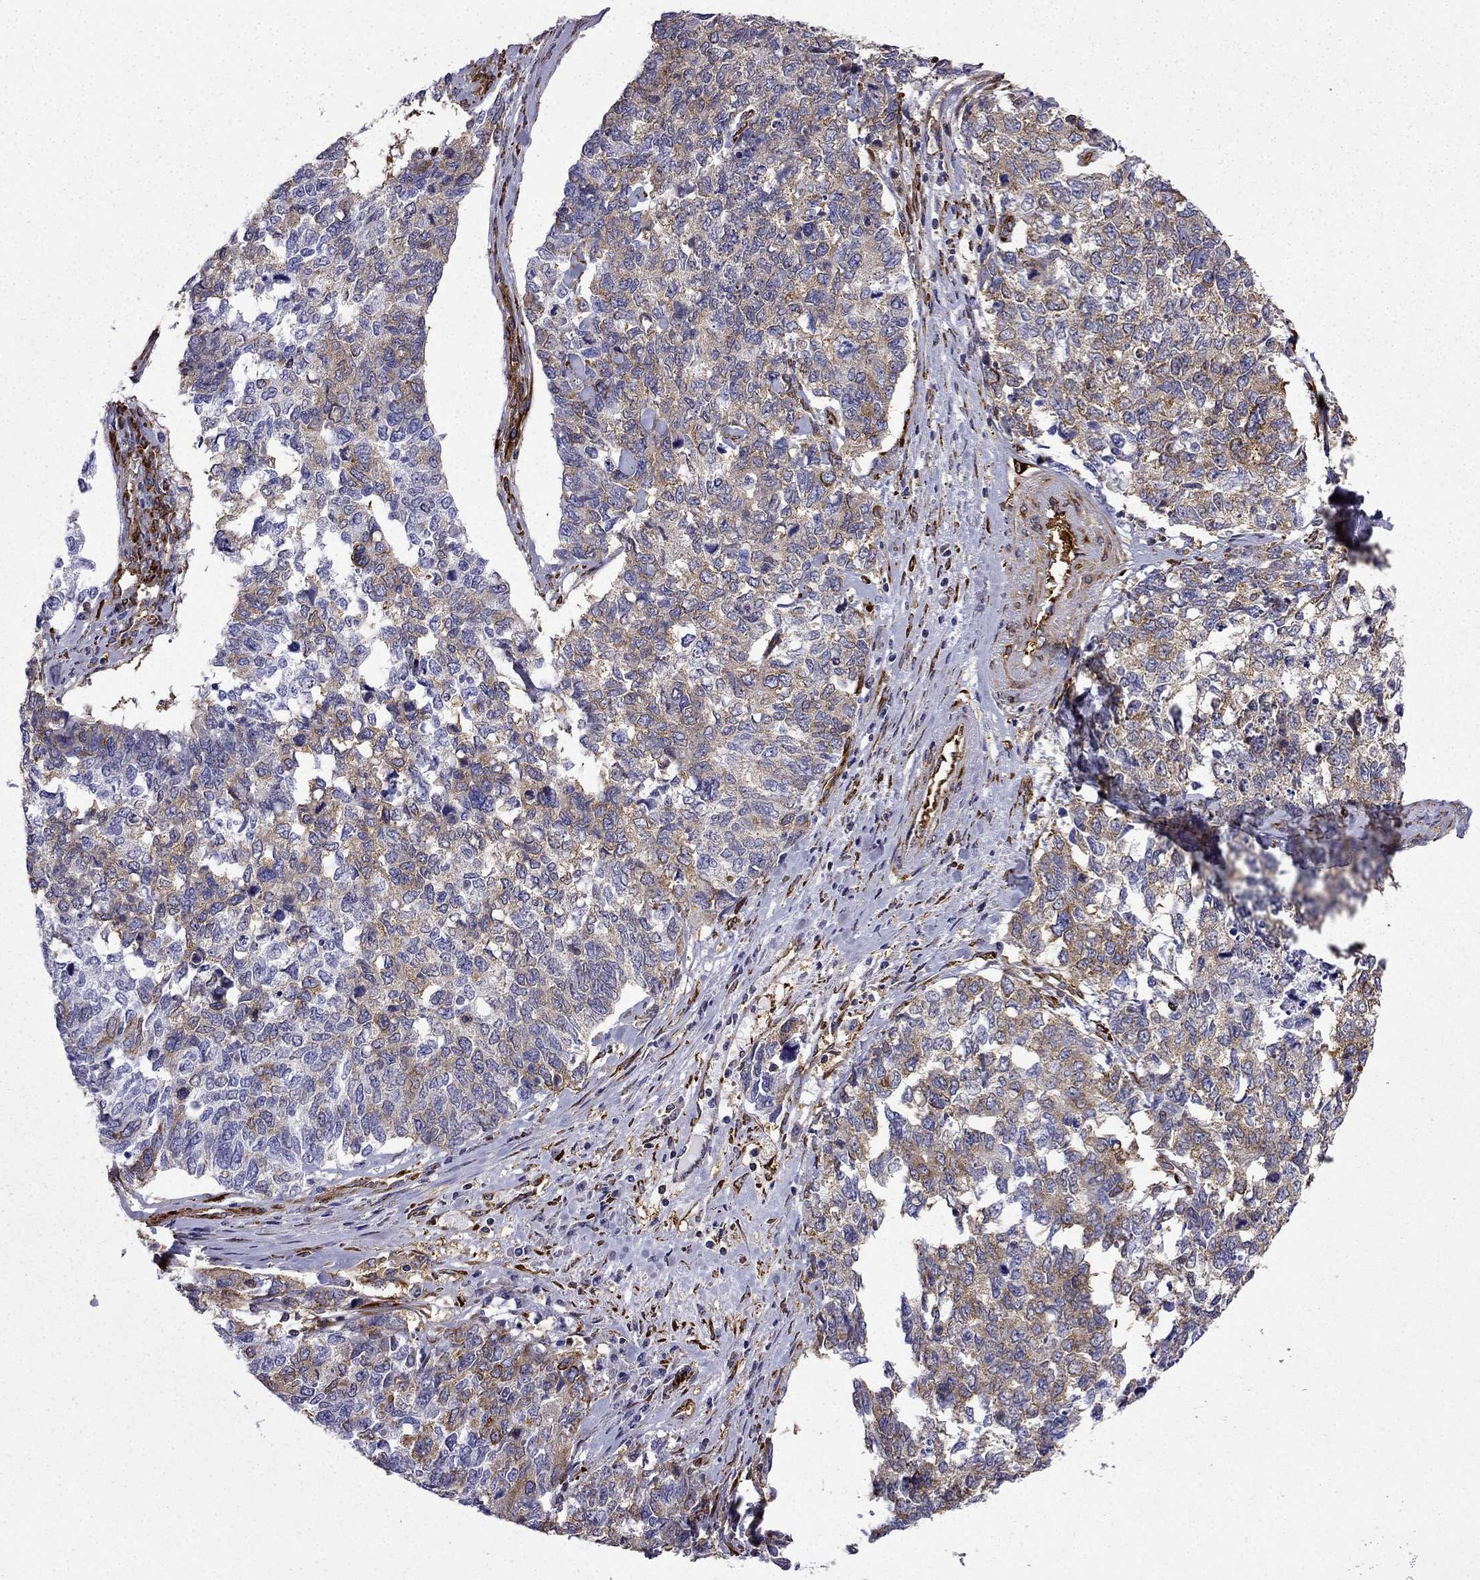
{"staining": {"intensity": "moderate", "quantity": ">75%", "location": "cytoplasmic/membranous"}, "tissue": "cervical cancer", "cell_type": "Tumor cells", "image_type": "cancer", "snomed": [{"axis": "morphology", "description": "Squamous cell carcinoma, NOS"}, {"axis": "topography", "description": "Cervix"}], "caption": "Brown immunohistochemical staining in human cervical cancer reveals moderate cytoplasmic/membranous positivity in approximately >75% of tumor cells.", "gene": "MAP4", "patient": {"sex": "female", "age": 63}}